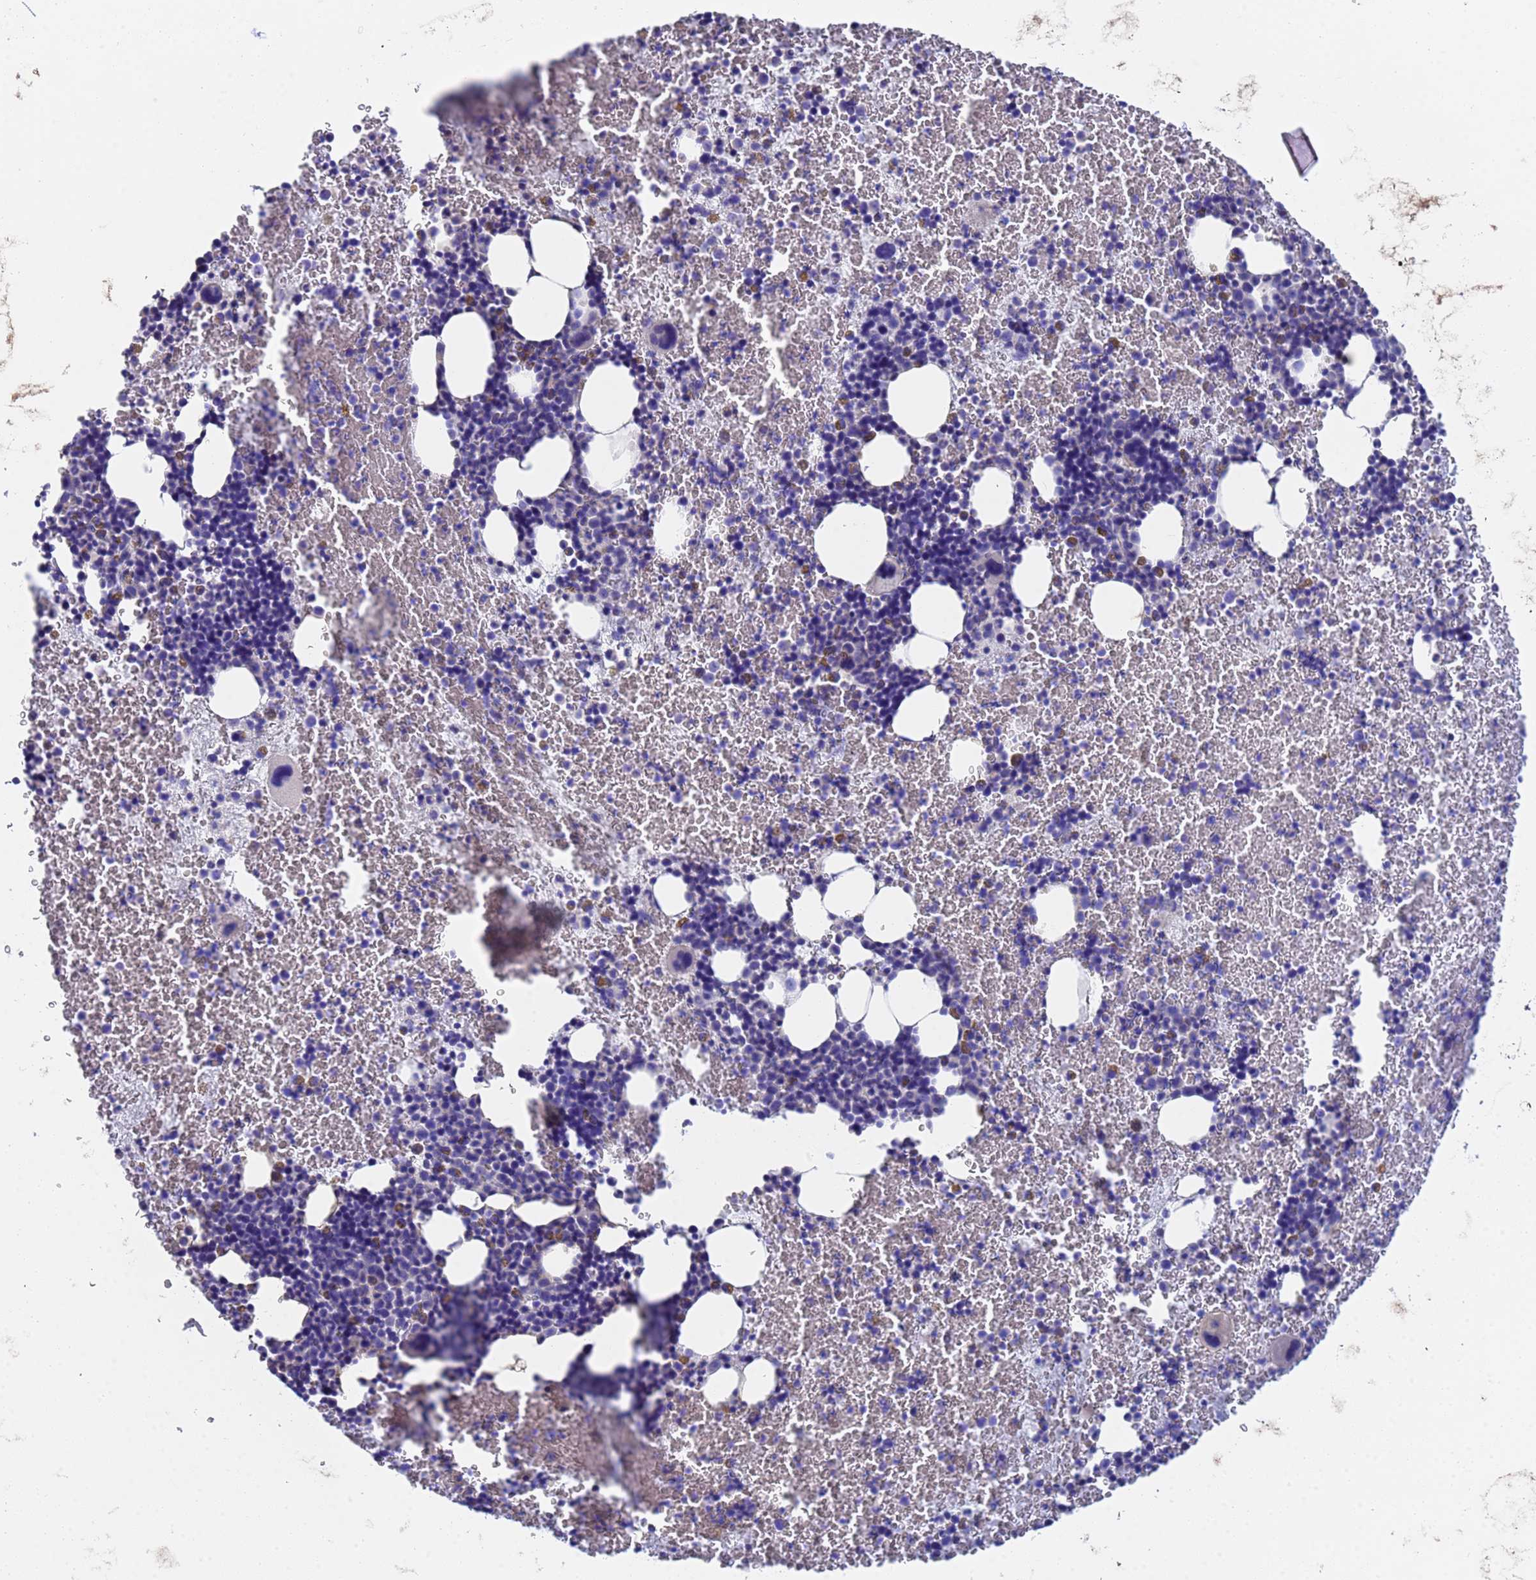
{"staining": {"intensity": "negative", "quantity": "none", "location": "none"}, "tissue": "bone marrow", "cell_type": "Hematopoietic cells", "image_type": "normal", "snomed": [{"axis": "morphology", "description": "Normal tissue, NOS"}, {"axis": "topography", "description": "Bone marrow"}], "caption": "IHC of normal human bone marrow demonstrates no staining in hematopoietic cells.", "gene": "CST1", "patient": {"sex": "male", "age": 11}}